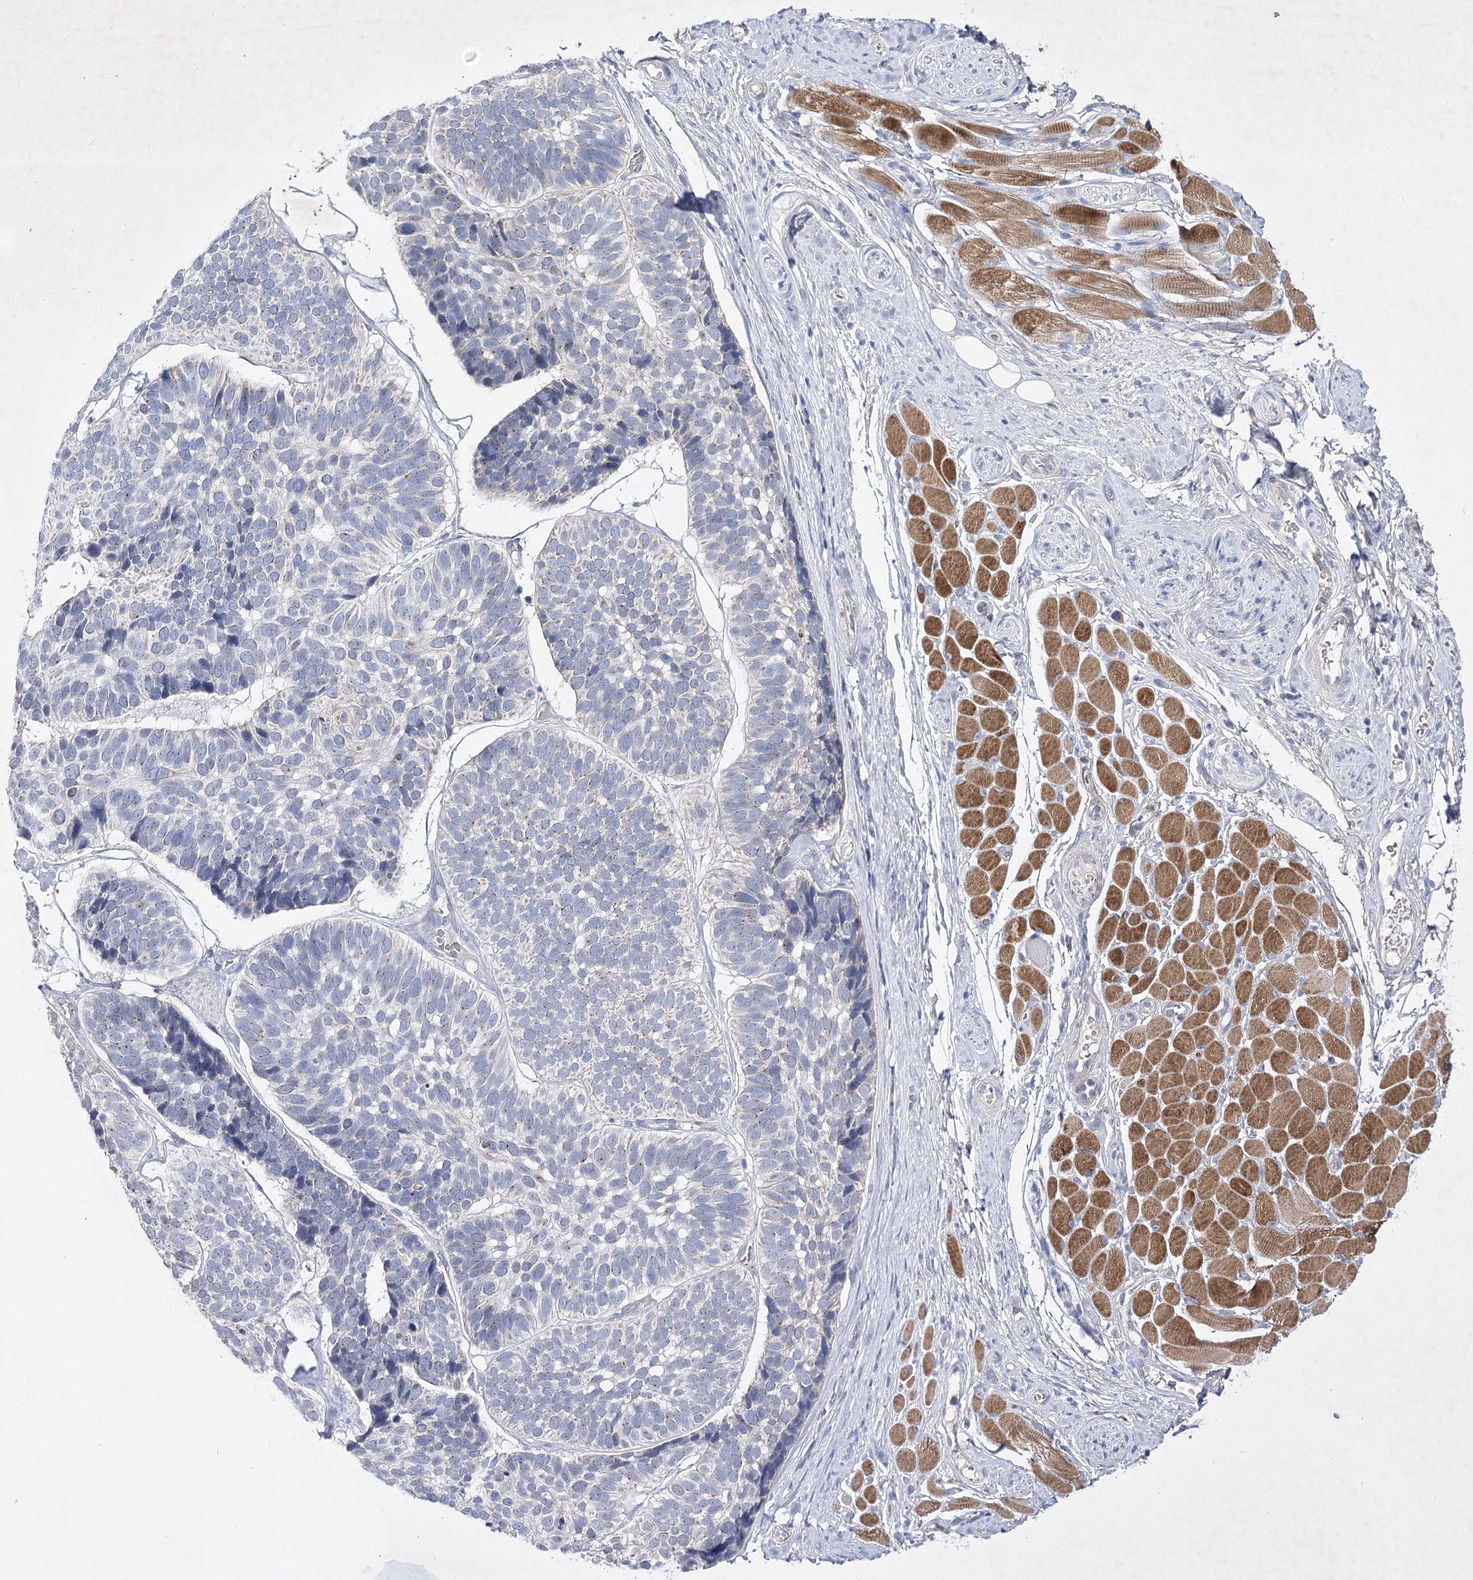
{"staining": {"intensity": "negative", "quantity": "none", "location": "none"}, "tissue": "skin cancer", "cell_type": "Tumor cells", "image_type": "cancer", "snomed": [{"axis": "morphology", "description": "Basal cell carcinoma"}, {"axis": "topography", "description": "Skin"}], "caption": "IHC micrograph of basal cell carcinoma (skin) stained for a protein (brown), which displays no expression in tumor cells.", "gene": "COX15", "patient": {"sex": "male", "age": 62}}